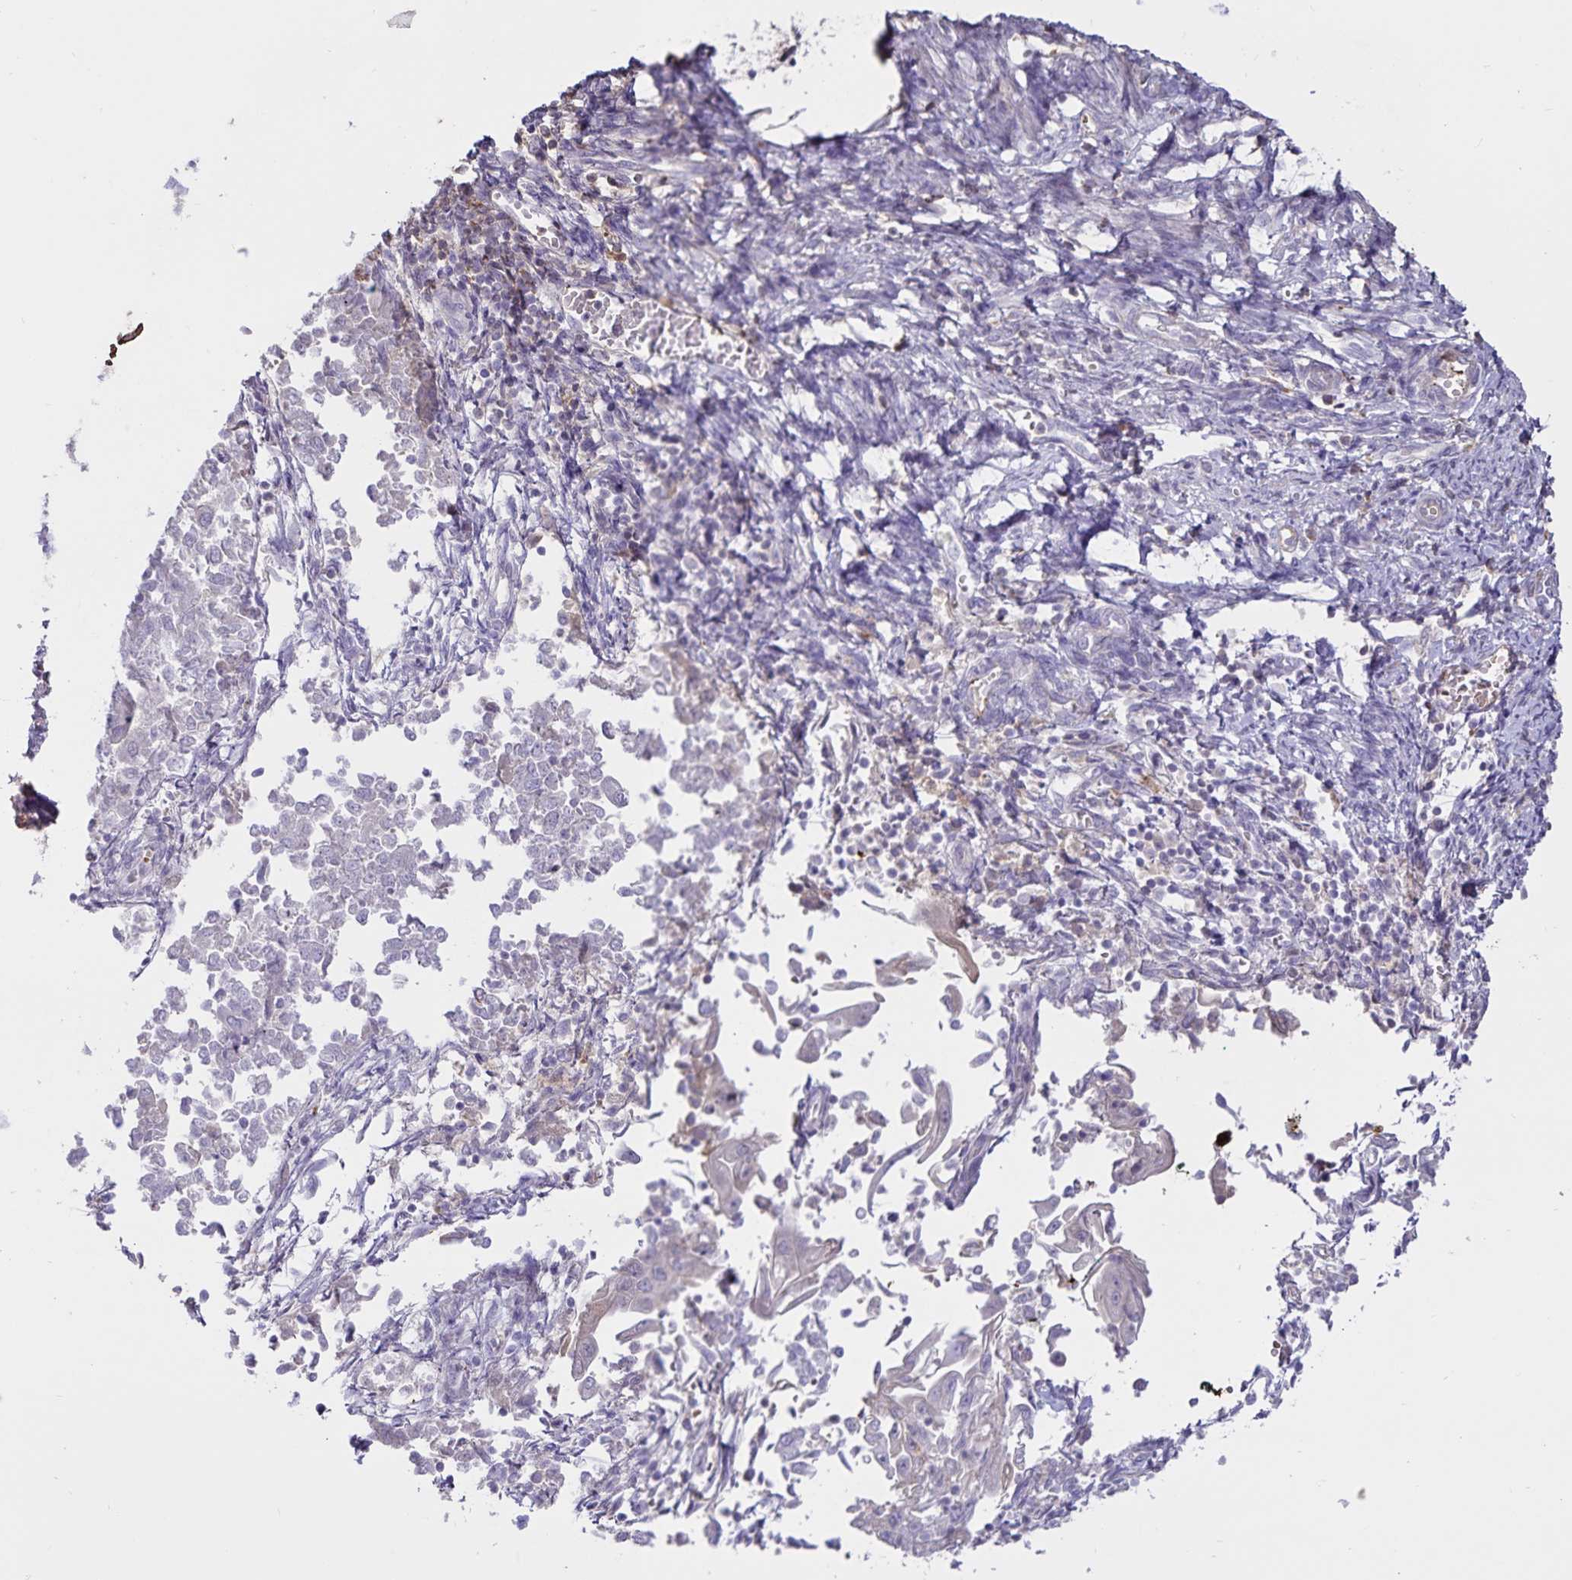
{"staining": {"intensity": "negative", "quantity": "none", "location": "none"}, "tissue": "endometrial cancer", "cell_type": "Tumor cells", "image_type": "cancer", "snomed": [{"axis": "morphology", "description": "Adenocarcinoma, NOS"}, {"axis": "topography", "description": "Endometrium"}], "caption": "Immunohistochemical staining of human endometrial cancer displays no significant staining in tumor cells. The staining was performed using DAB (3,3'-diaminobenzidine) to visualize the protein expression in brown, while the nuclei were stained in blue with hematoxylin (Magnification: 20x).", "gene": "FGG", "patient": {"sex": "female", "age": 65}}